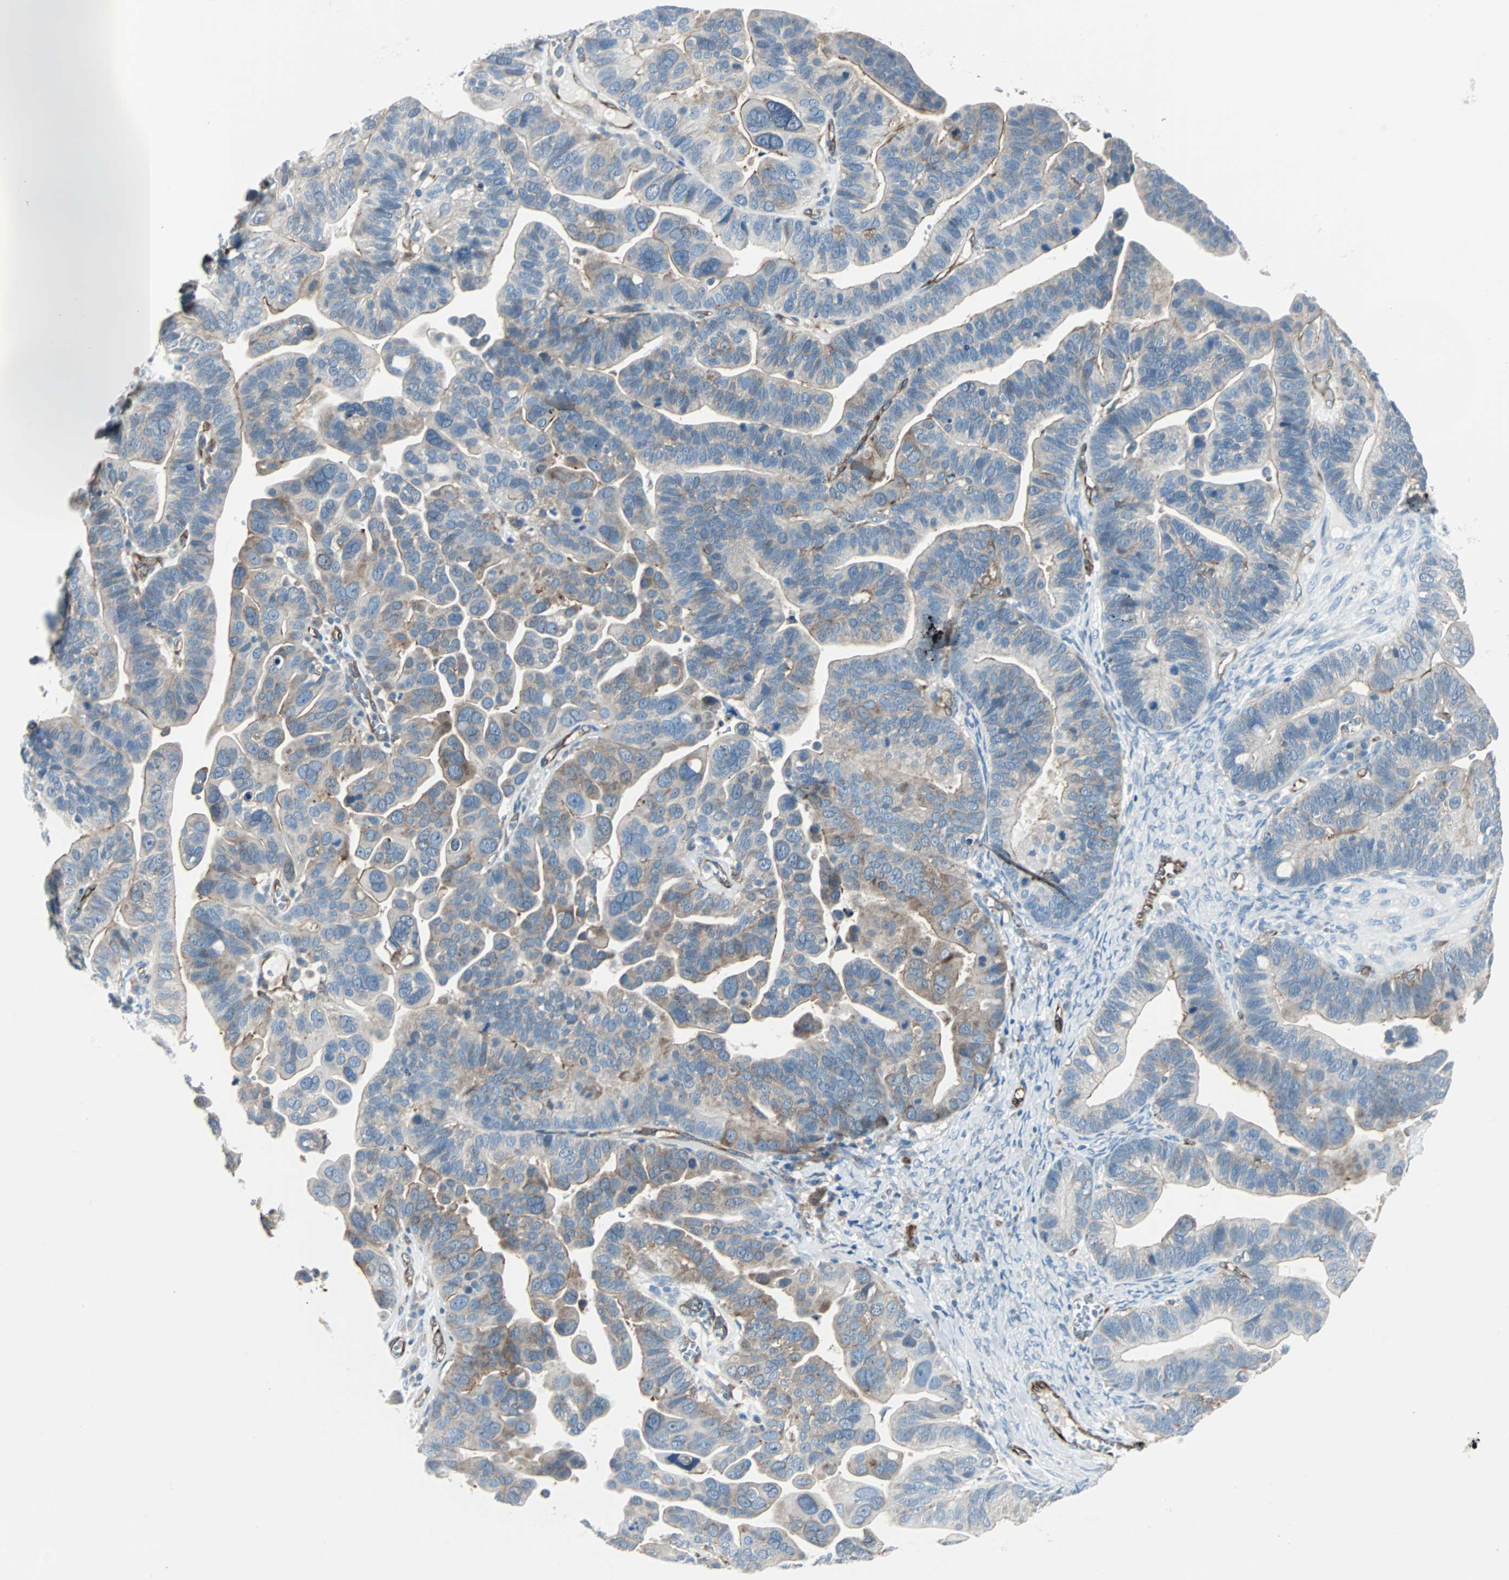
{"staining": {"intensity": "moderate", "quantity": "25%-75%", "location": "cytoplasmic/membranous"}, "tissue": "ovarian cancer", "cell_type": "Tumor cells", "image_type": "cancer", "snomed": [{"axis": "morphology", "description": "Cystadenocarcinoma, serous, NOS"}, {"axis": "topography", "description": "Ovary"}], "caption": "Tumor cells display medium levels of moderate cytoplasmic/membranous positivity in approximately 25%-75% of cells in serous cystadenocarcinoma (ovarian). (Stains: DAB (3,3'-diaminobenzidine) in brown, nuclei in blue, Microscopy: brightfield microscopy at high magnification).", "gene": "SWAP70", "patient": {"sex": "female", "age": 56}}